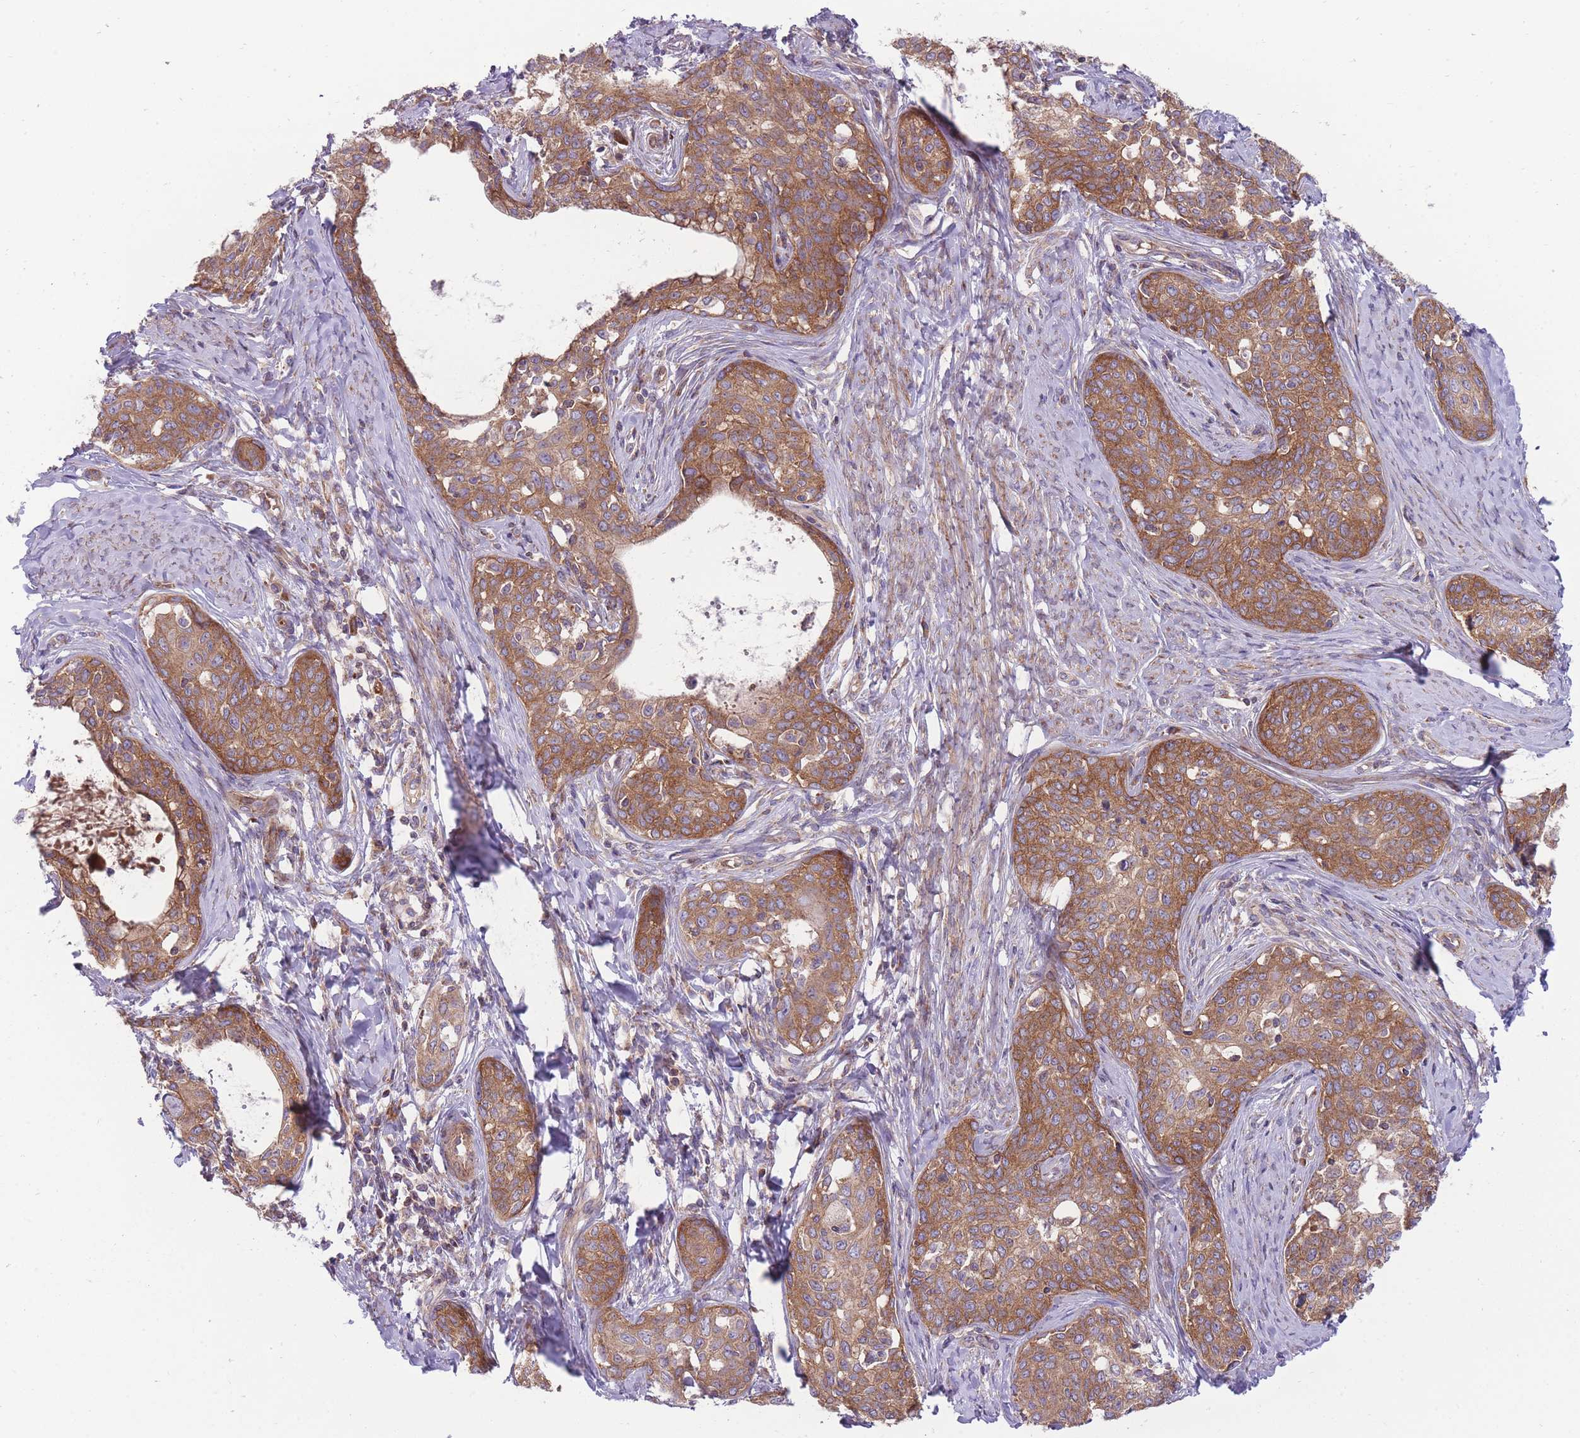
{"staining": {"intensity": "moderate", "quantity": ">75%", "location": "cytoplasmic/membranous"}, "tissue": "cervical cancer", "cell_type": "Tumor cells", "image_type": "cancer", "snomed": [{"axis": "morphology", "description": "Squamous cell carcinoma, NOS"}, {"axis": "morphology", "description": "Adenocarcinoma, NOS"}, {"axis": "topography", "description": "Cervix"}], "caption": "Tumor cells exhibit medium levels of moderate cytoplasmic/membranous staining in approximately >75% of cells in cervical cancer (adenocarcinoma).", "gene": "ANKRD10", "patient": {"sex": "female", "age": 52}}